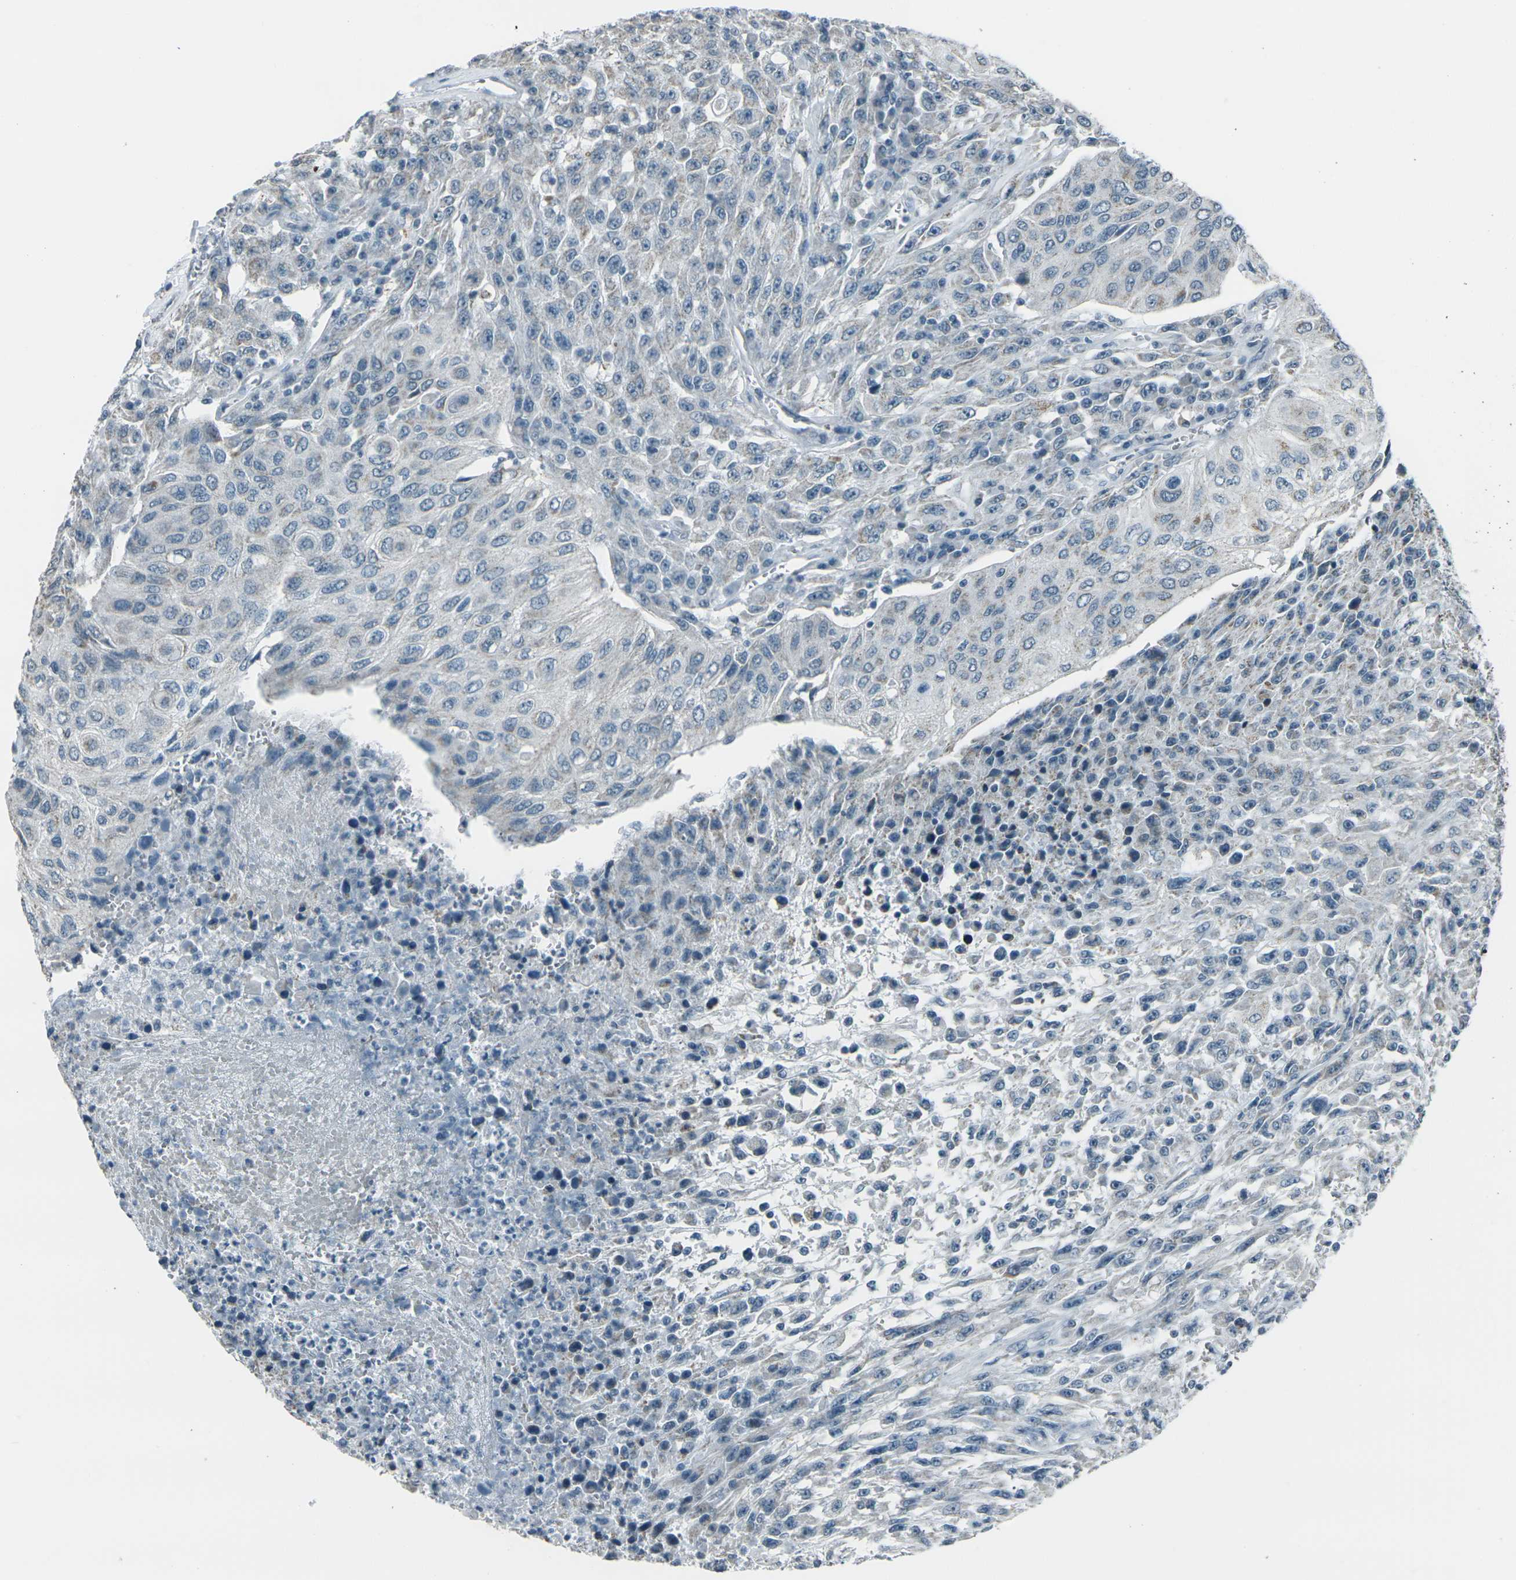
{"staining": {"intensity": "weak", "quantity": "<25%", "location": "cytoplasmic/membranous"}, "tissue": "urothelial cancer", "cell_type": "Tumor cells", "image_type": "cancer", "snomed": [{"axis": "morphology", "description": "Urothelial carcinoma, High grade"}, {"axis": "topography", "description": "Urinary bladder"}], "caption": "Urothelial carcinoma (high-grade) stained for a protein using immunohistochemistry (IHC) exhibits no positivity tumor cells.", "gene": "H2BC1", "patient": {"sex": "male", "age": 66}}